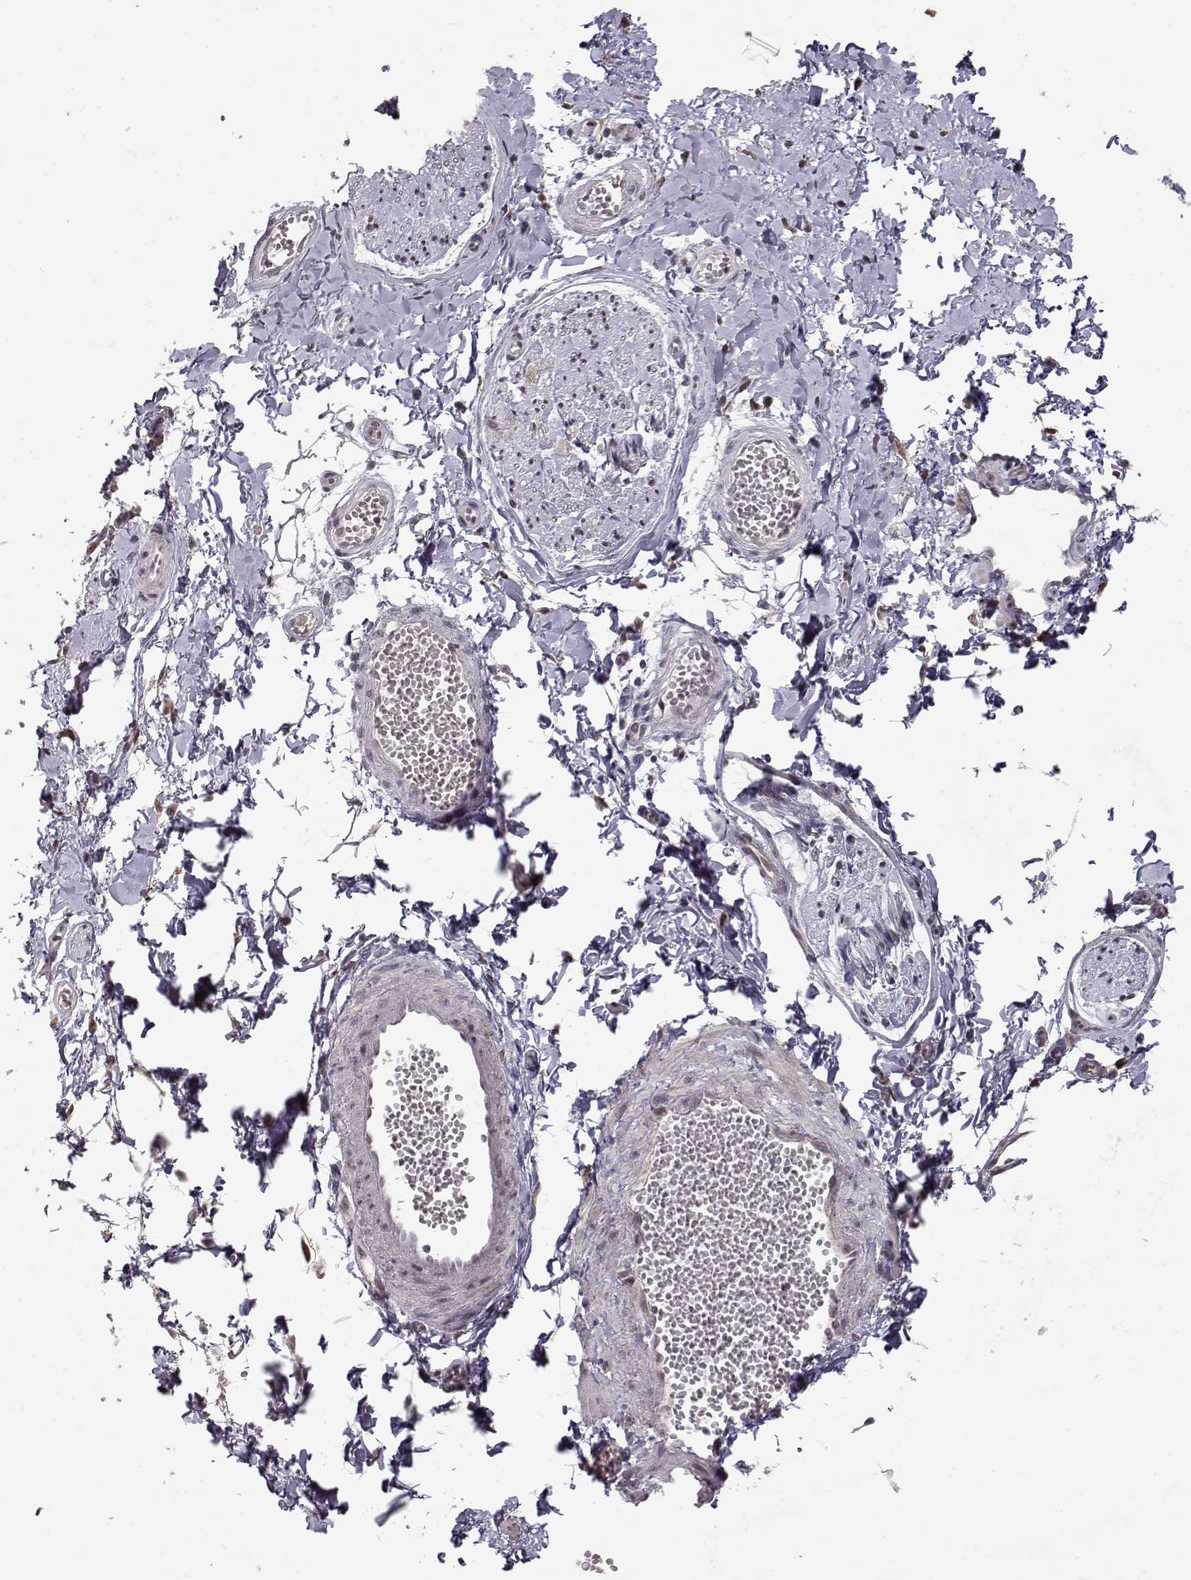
{"staining": {"intensity": "negative", "quantity": "none", "location": "none"}, "tissue": "adipose tissue", "cell_type": "Adipocytes", "image_type": "normal", "snomed": [{"axis": "morphology", "description": "Normal tissue, NOS"}, {"axis": "topography", "description": "Smooth muscle"}, {"axis": "topography", "description": "Peripheral nerve tissue"}], "caption": "Immunohistochemistry histopathology image of normal human adipose tissue stained for a protein (brown), which shows no expression in adipocytes. The staining is performed using DAB (3,3'-diaminobenzidine) brown chromogen with nuclei counter-stained in using hematoxylin.", "gene": "CDK4", "patient": {"sex": "male", "age": 22}}